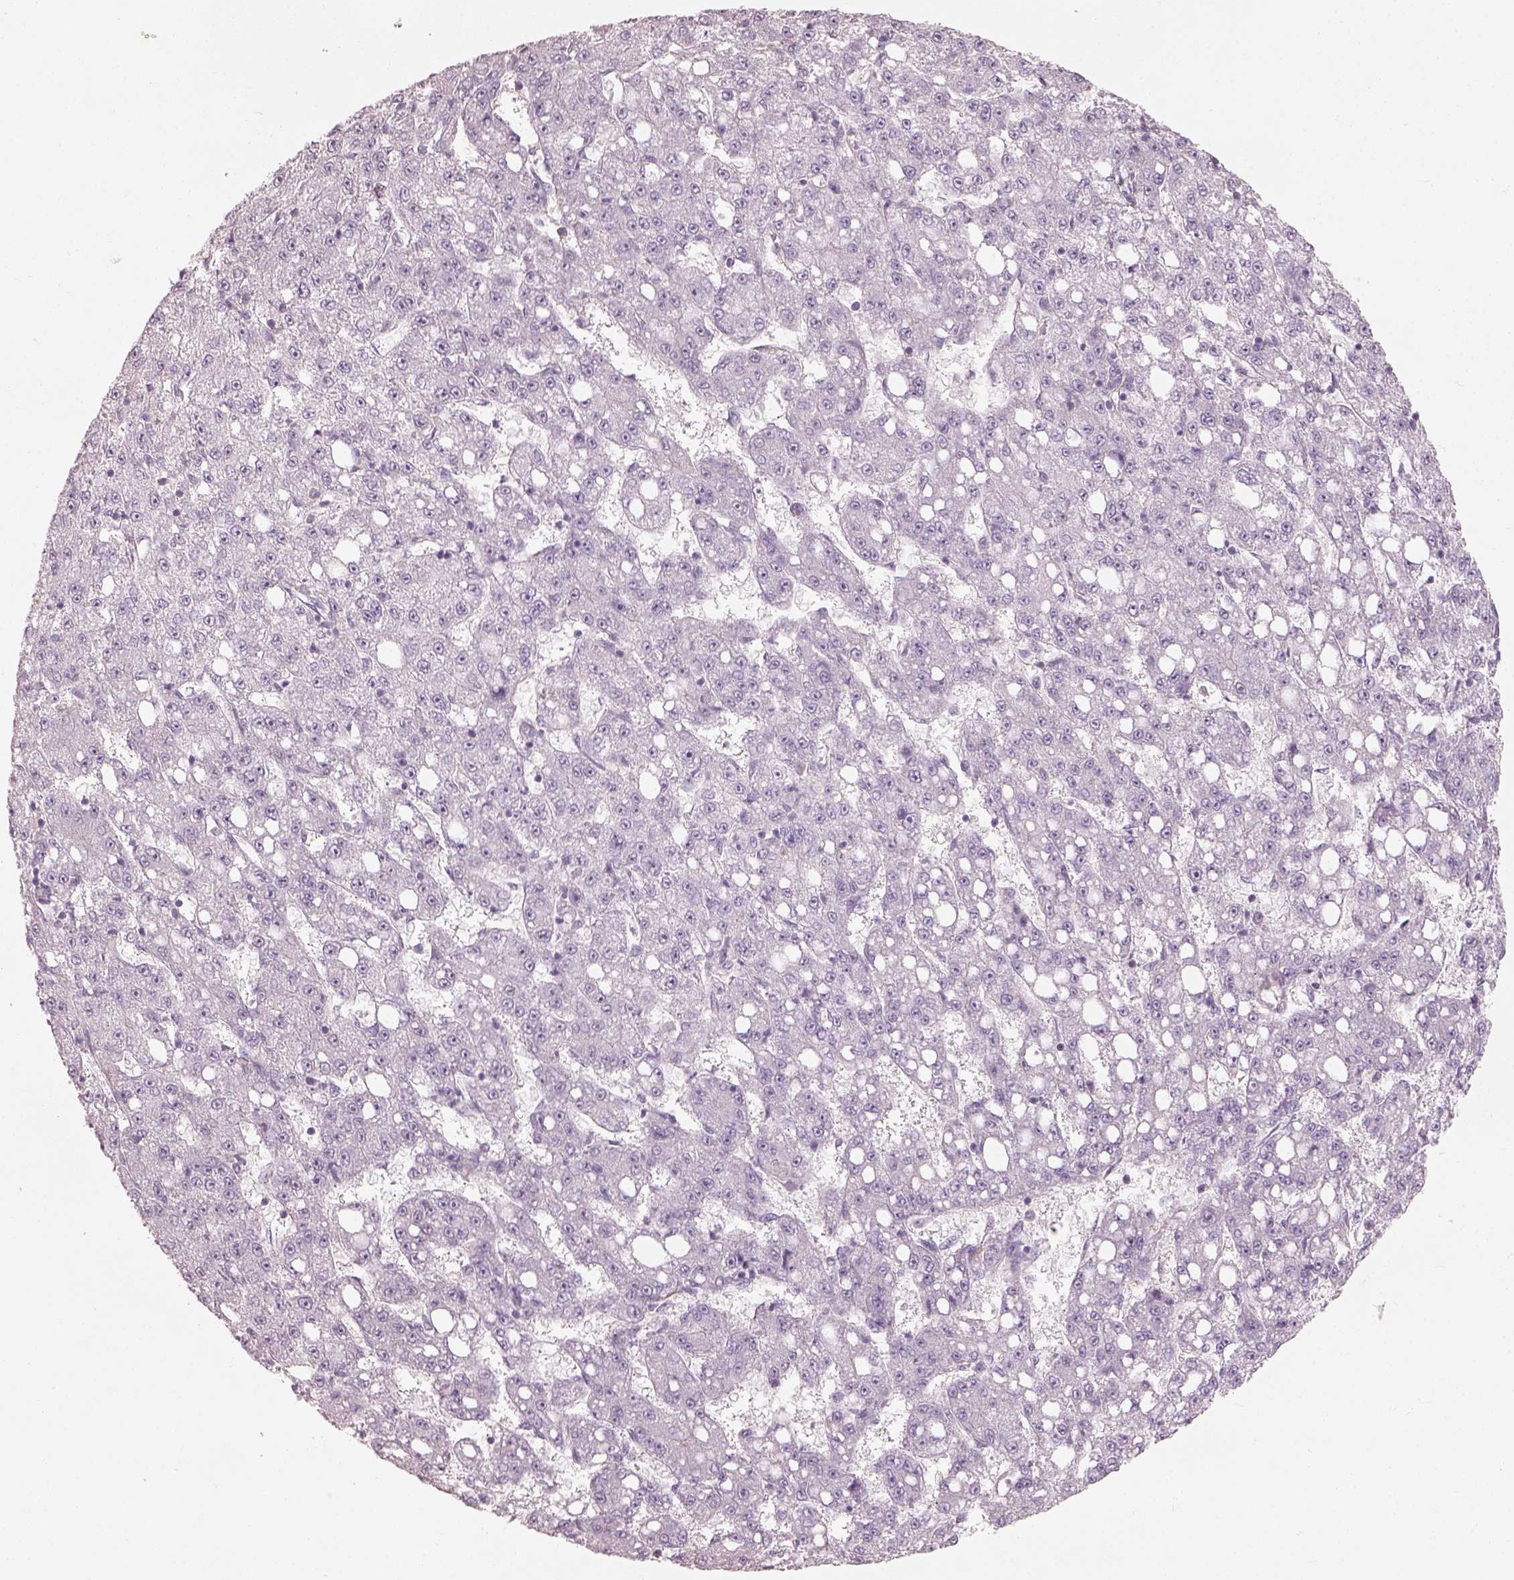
{"staining": {"intensity": "negative", "quantity": "none", "location": "none"}, "tissue": "liver cancer", "cell_type": "Tumor cells", "image_type": "cancer", "snomed": [{"axis": "morphology", "description": "Carcinoma, Hepatocellular, NOS"}, {"axis": "topography", "description": "Liver"}], "caption": "Image shows no protein staining in tumor cells of liver cancer (hepatocellular carcinoma) tissue.", "gene": "CDS1", "patient": {"sex": "female", "age": 65}}